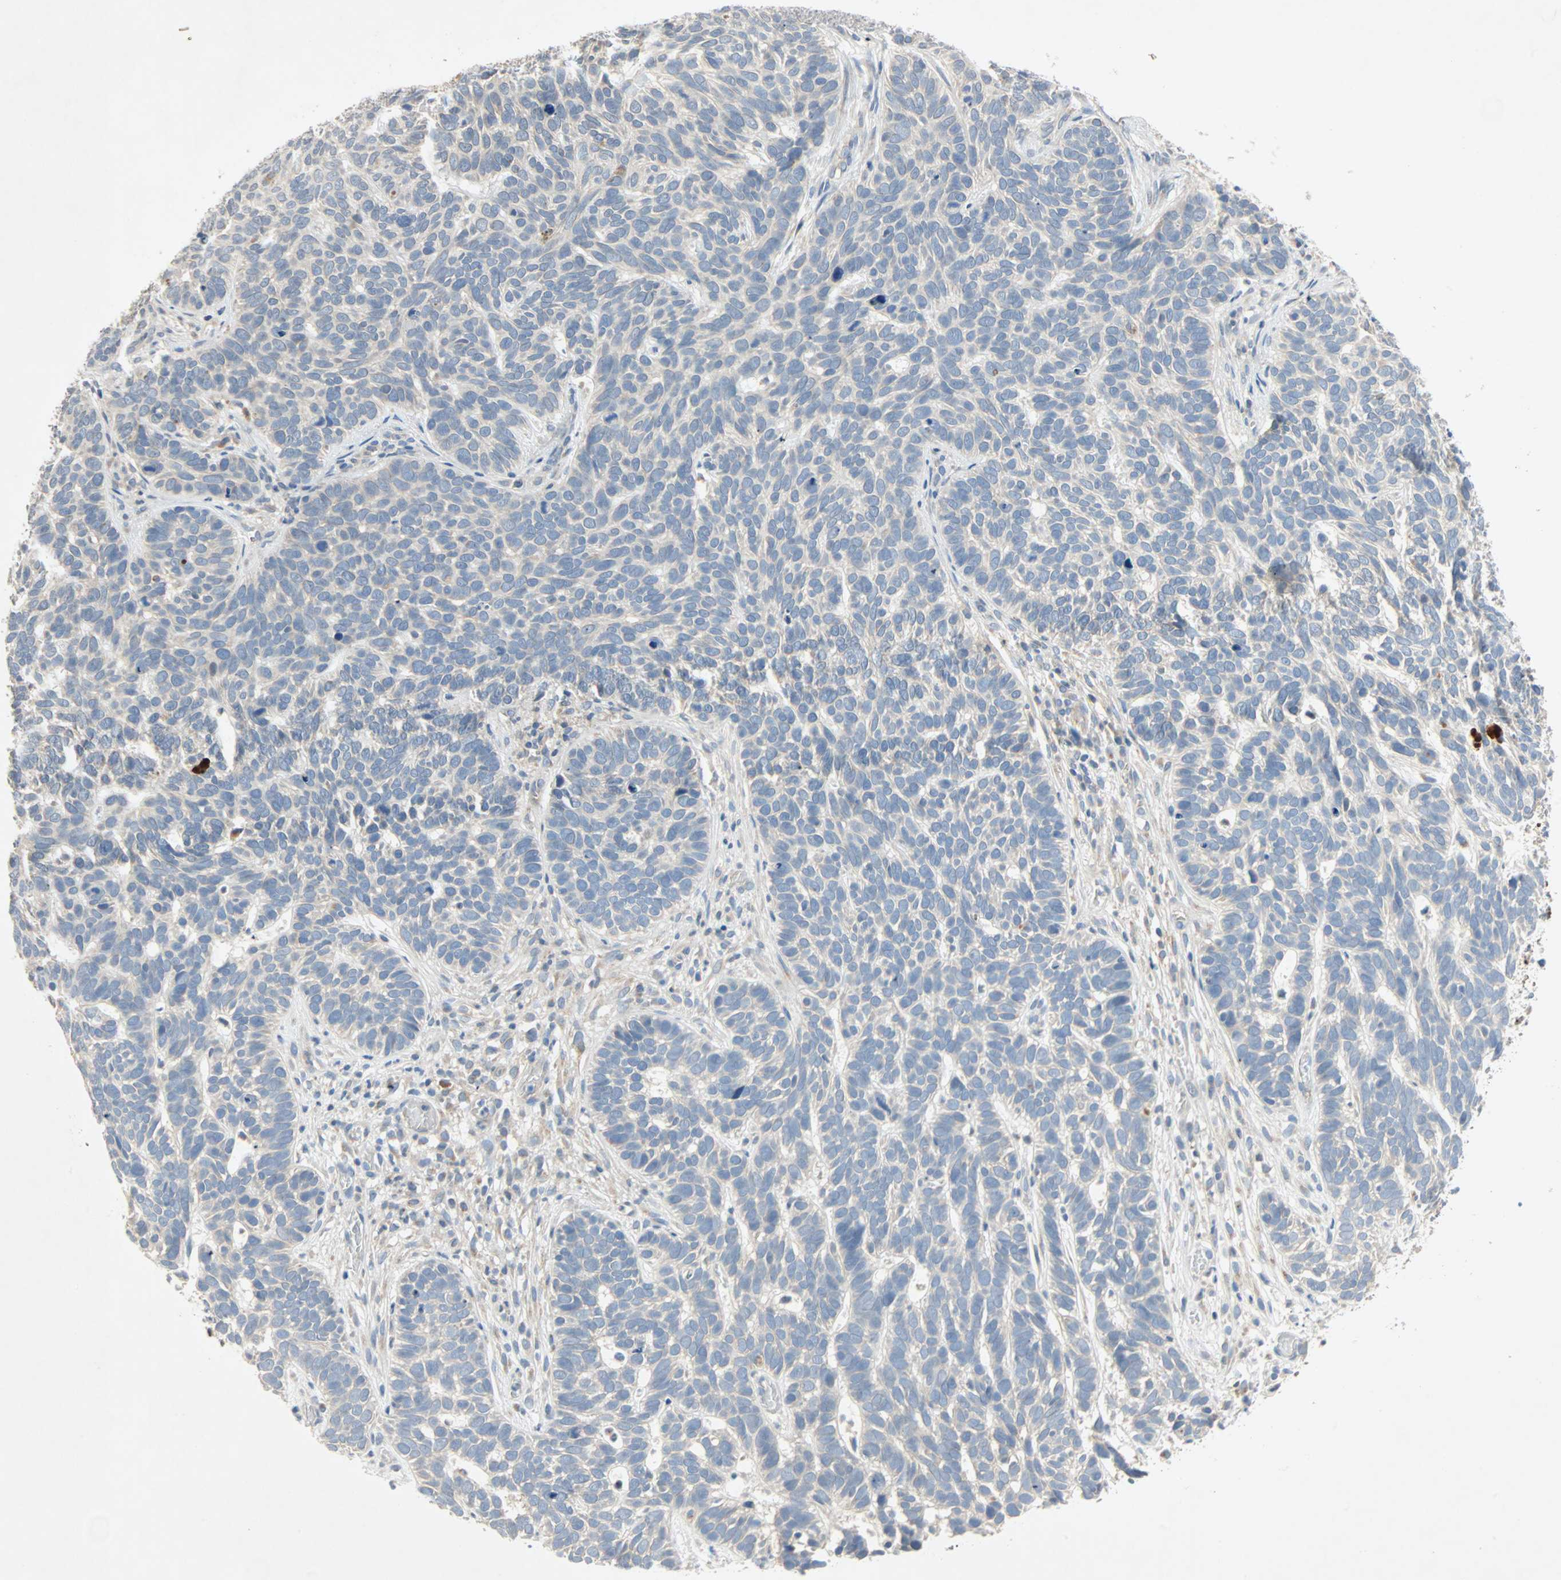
{"staining": {"intensity": "weak", "quantity": "25%-75%", "location": "cytoplasmic/membranous"}, "tissue": "skin cancer", "cell_type": "Tumor cells", "image_type": "cancer", "snomed": [{"axis": "morphology", "description": "Basal cell carcinoma"}, {"axis": "topography", "description": "Skin"}], "caption": "Protein analysis of skin basal cell carcinoma tissue reveals weak cytoplasmic/membranous expression in approximately 25%-75% of tumor cells.", "gene": "XYLT1", "patient": {"sex": "male", "age": 87}}